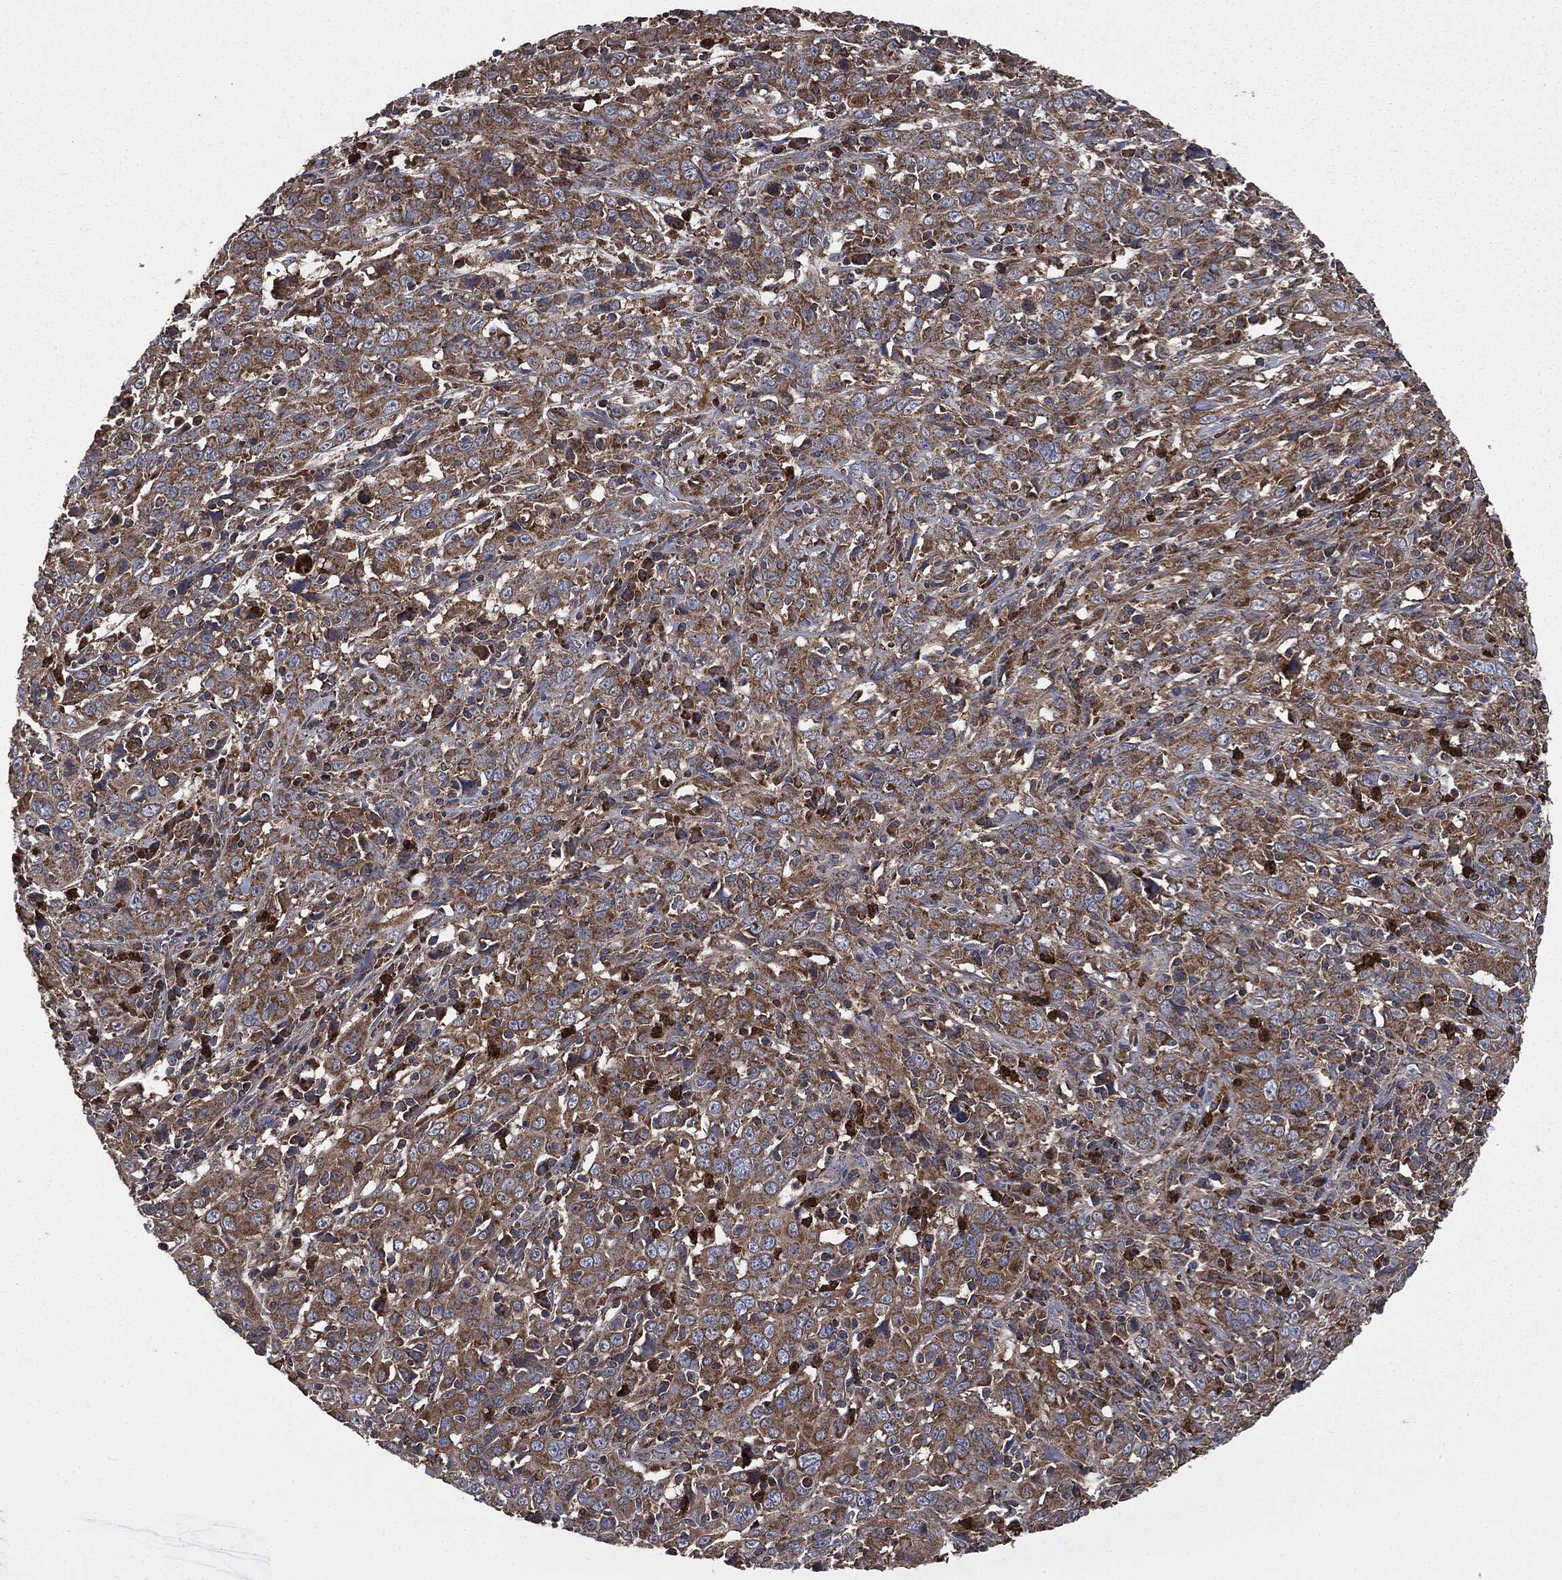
{"staining": {"intensity": "moderate", "quantity": ">75%", "location": "cytoplasmic/membranous"}, "tissue": "cervical cancer", "cell_type": "Tumor cells", "image_type": "cancer", "snomed": [{"axis": "morphology", "description": "Squamous cell carcinoma, NOS"}, {"axis": "topography", "description": "Cervix"}], "caption": "Approximately >75% of tumor cells in cervical squamous cell carcinoma demonstrate moderate cytoplasmic/membranous protein staining as visualized by brown immunohistochemical staining.", "gene": "MAPK6", "patient": {"sex": "female", "age": 46}}